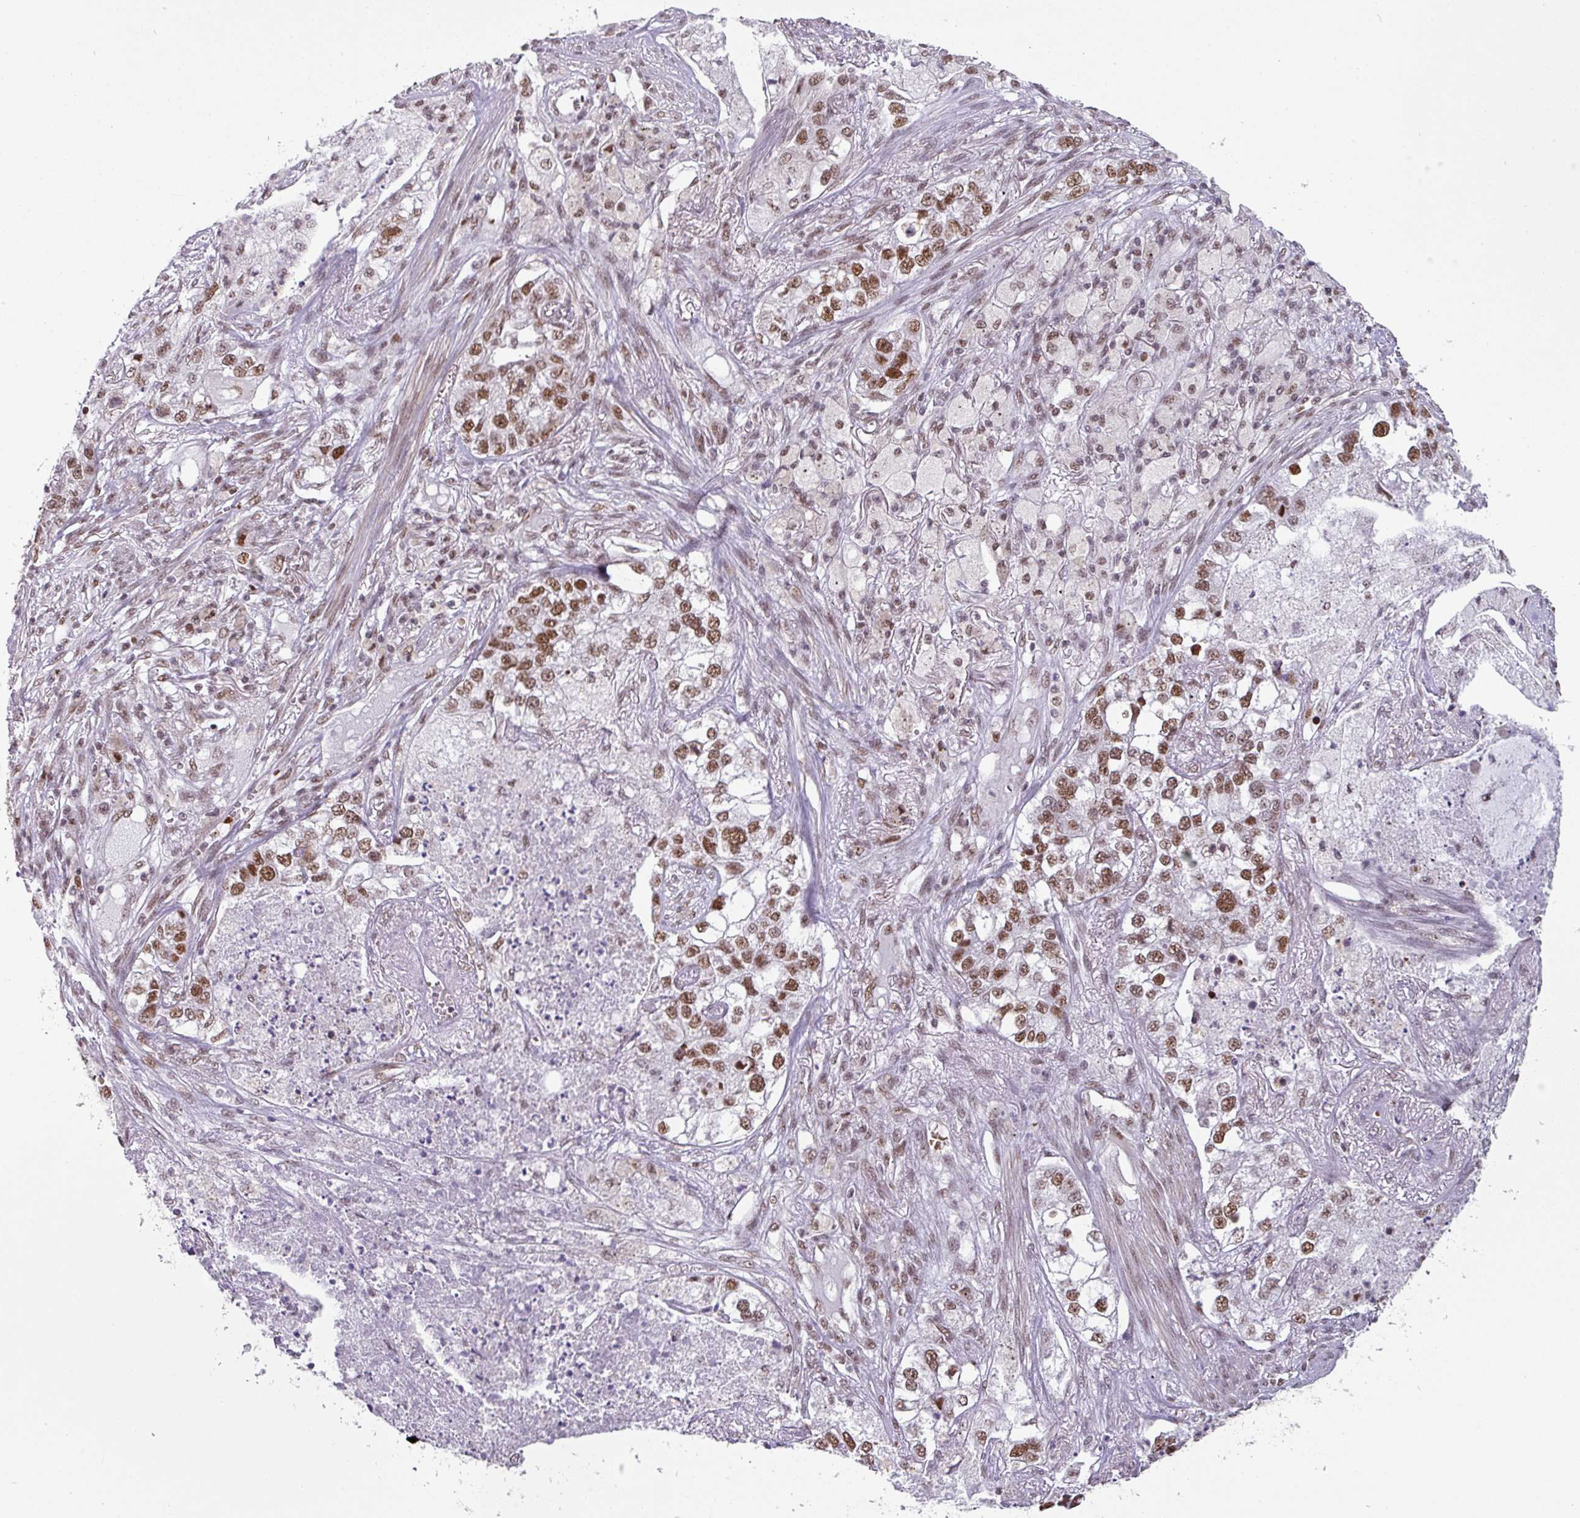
{"staining": {"intensity": "moderate", "quantity": ">75%", "location": "nuclear"}, "tissue": "lung cancer", "cell_type": "Tumor cells", "image_type": "cancer", "snomed": [{"axis": "morphology", "description": "Adenocarcinoma, NOS"}, {"axis": "topography", "description": "Lung"}], "caption": "A medium amount of moderate nuclear staining is seen in about >75% of tumor cells in lung adenocarcinoma tissue.", "gene": "NCOA5", "patient": {"sex": "male", "age": 49}}